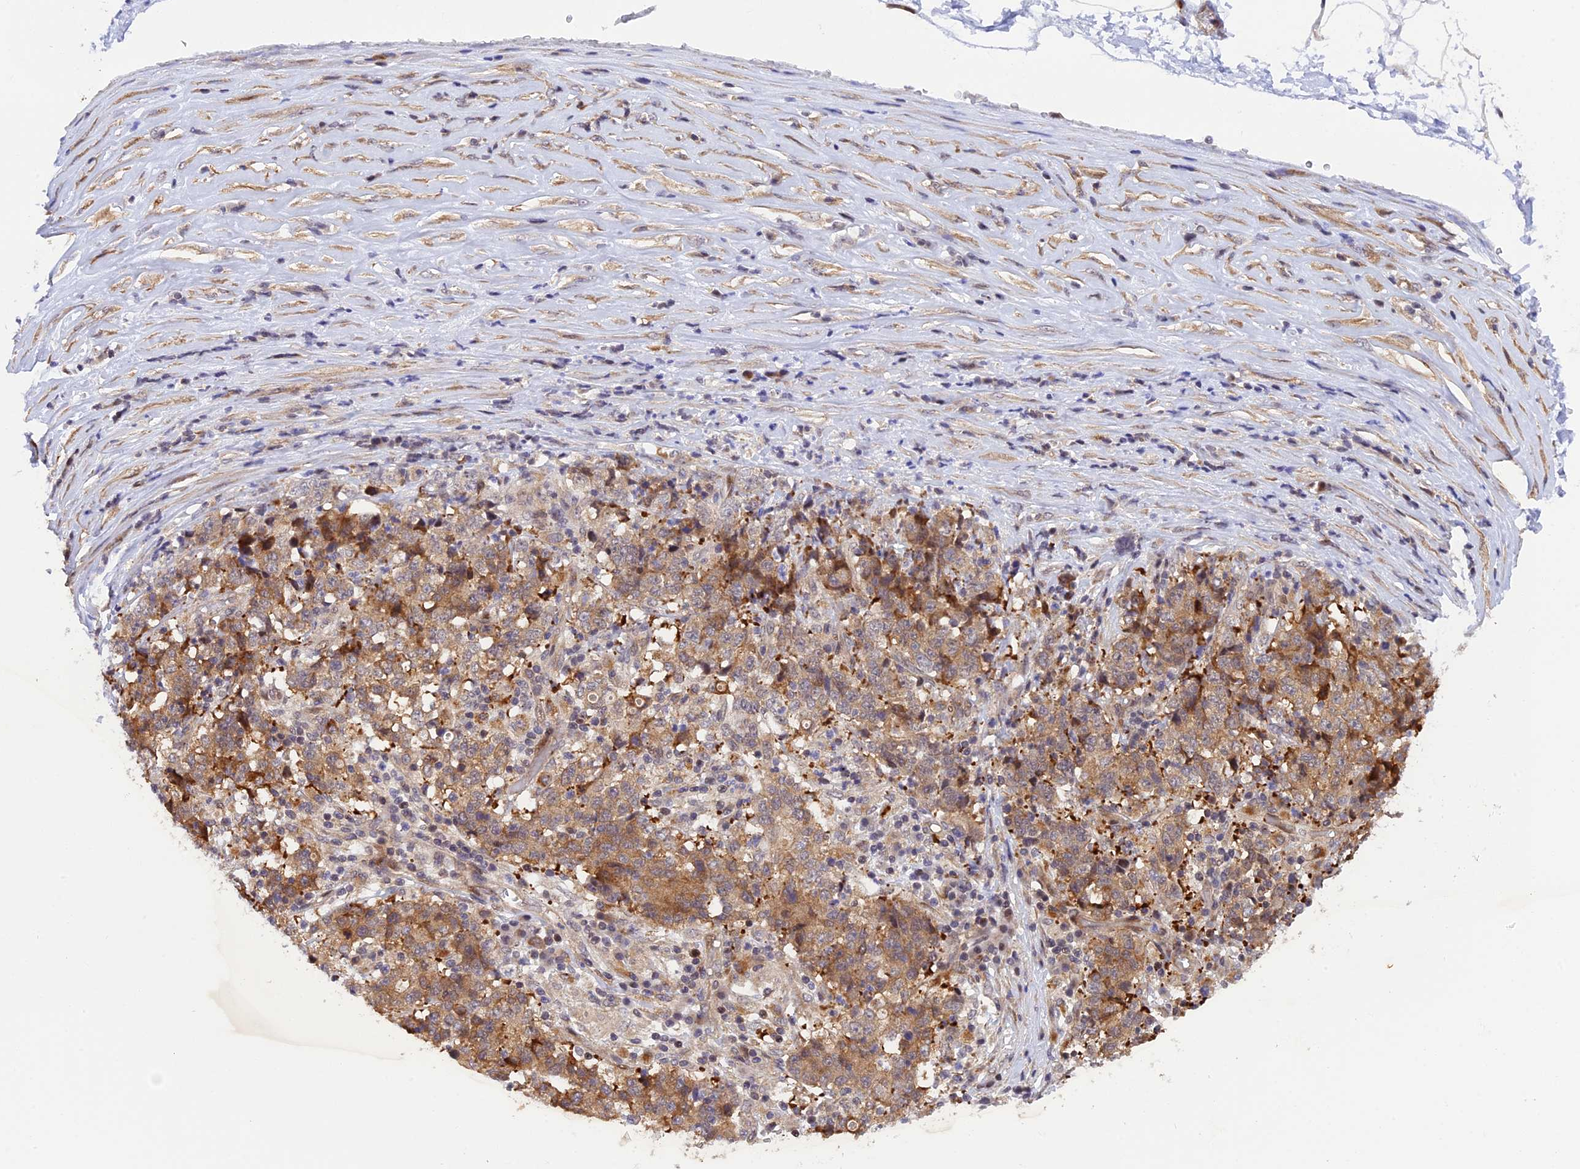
{"staining": {"intensity": "moderate", "quantity": ">75%", "location": "cytoplasmic/membranous"}, "tissue": "stomach cancer", "cell_type": "Tumor cells", "image_type": "cancer", "snomed": [{"axis": "morphology", "description": "Adenocarcinoma, NOS"}, {"axis": "topography", "description": "Stomach"}], "caption": "Immunohistochemical staining of adenocarcinoma (stomach) exhibits medium levels of moderate cytoplasmic/membranous protein positivity in about >75% of tumor cells.", "gene": "SAMD4A", "patient": {"sex": "male", "age": 59}}